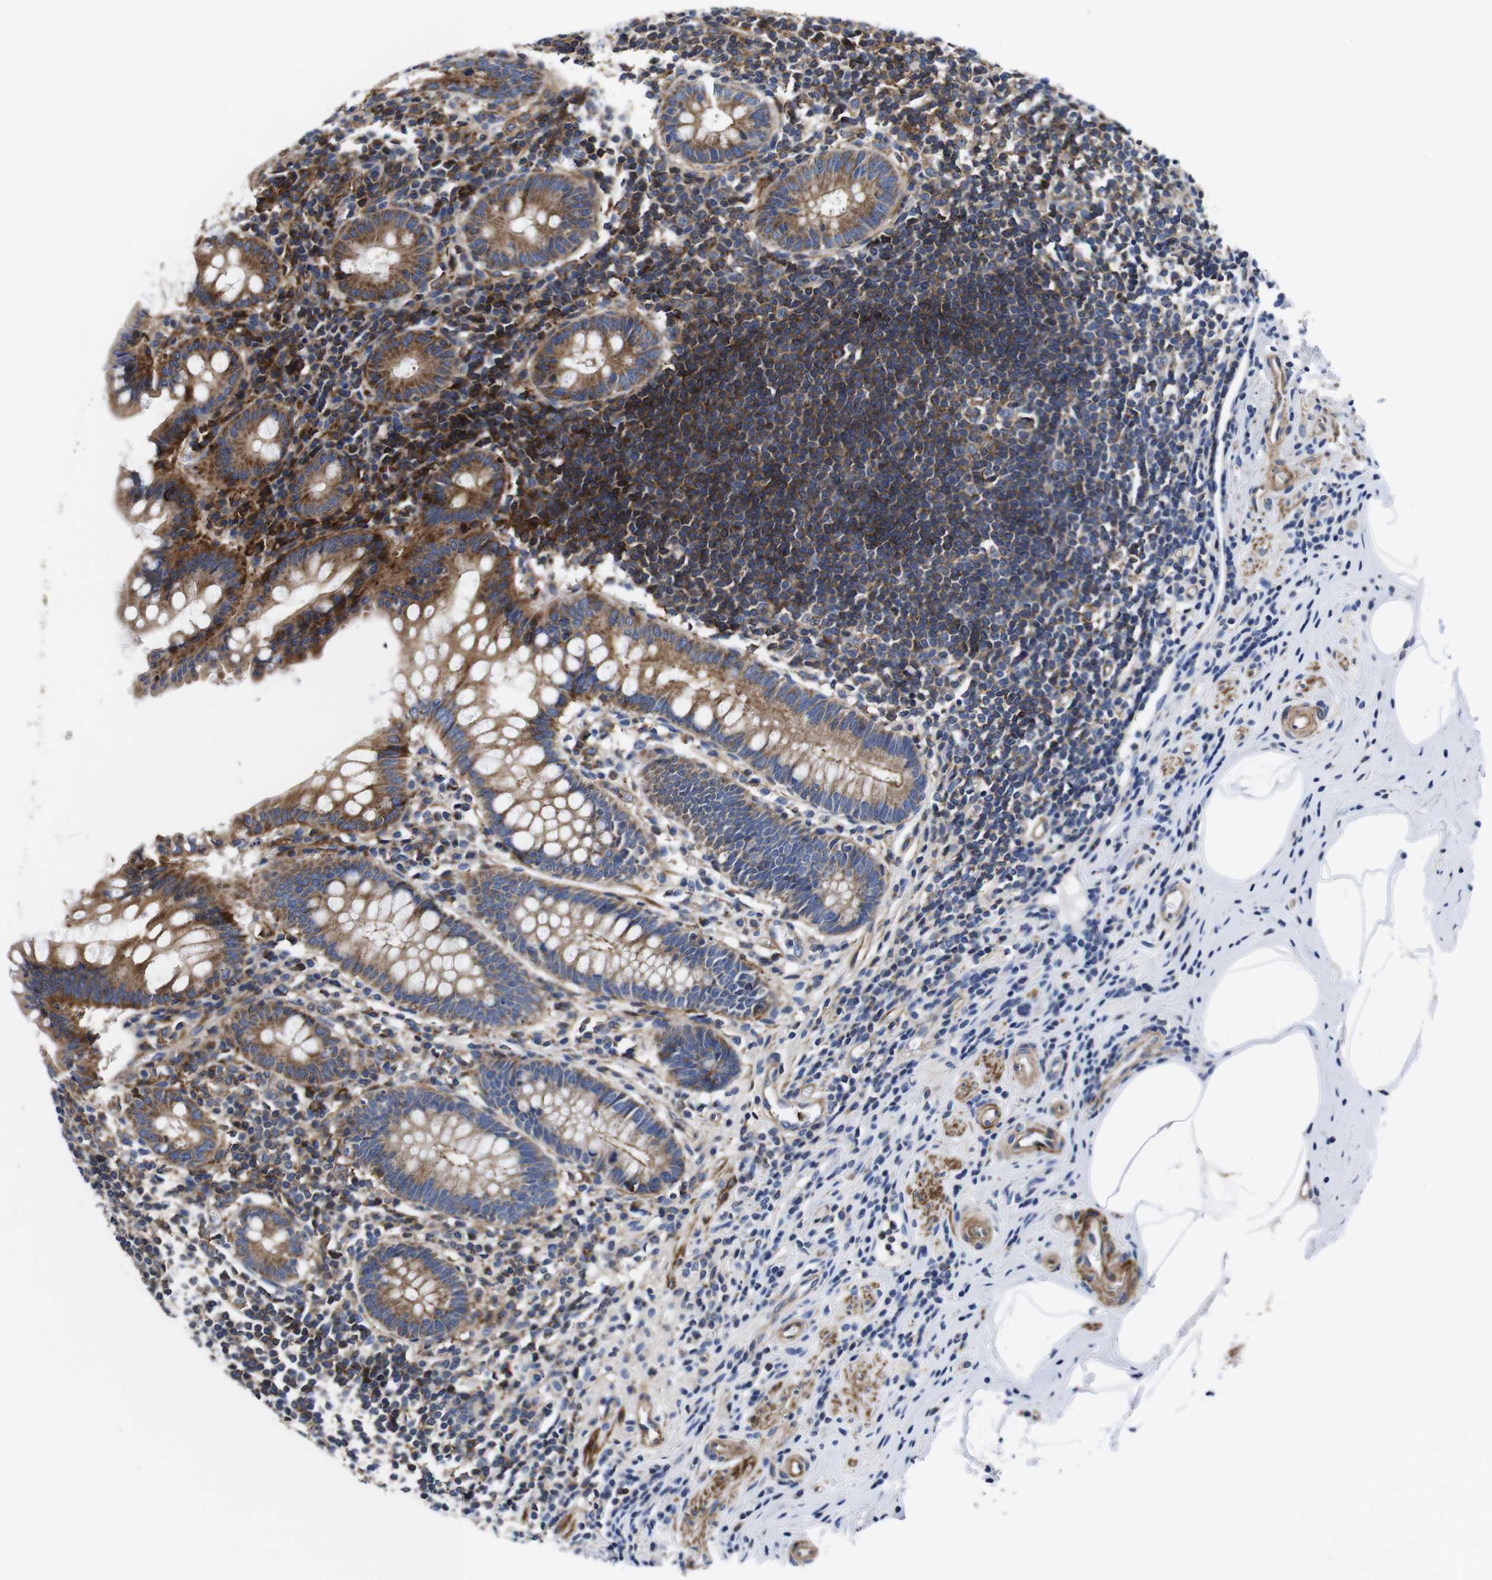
{"staining": {"intensity": "moderate", "quantity": ">75%", "location": "cytoplasmic/membranous"}, "tissue": "appendix", "cell_type": "Glandular cells", "image_type": "normal", "snomed": [{"axis": "morphology", "description": "Normal tissue, NOS"}, {"axis": "topography", "description": "Appendix"}], "caption": "This is a histology image of IHC staining of benign appendix, which shows moderate staining in the cytoplasmic/membranous of glandular cells.", "gene": "GPR4", "patient": {"sex": "female", "age": 50}}